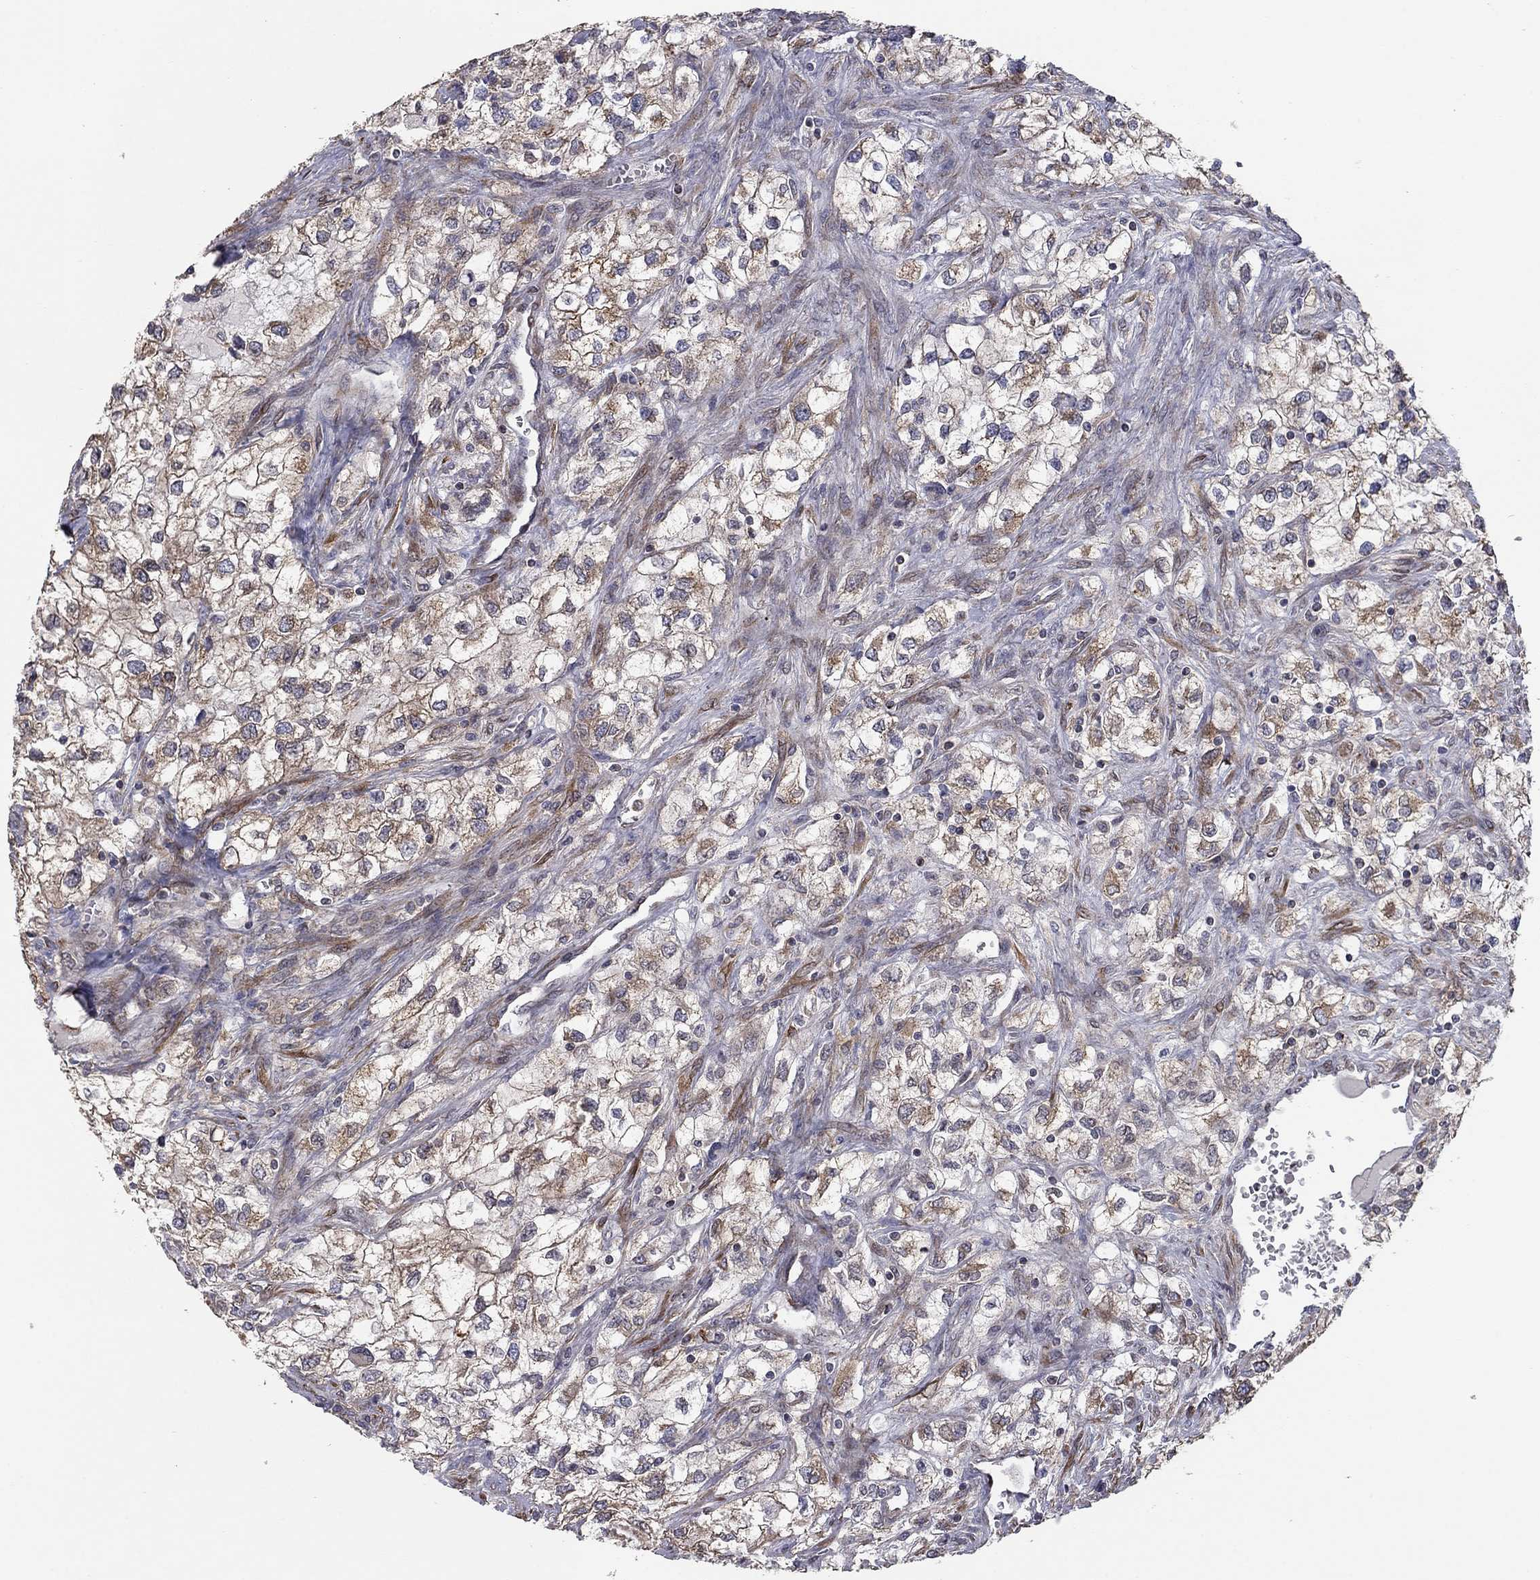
{"staining": {"intensity": "moderate", "quantity": "25%-75%", "location": "cytoplasmic/membranous"}, "tissue": "renal cancer", "cell_type": "Tumor cells", "image_type": "cancer", "snomed": [{"axis": "morphology", "description": "Adenocarcinoma, NOS"}, {"axis": "topography", "description": "Kidney"}], "caption": "The histopathology image reveals immunohistochemical staining of renal cancer (adenocarcinoma). There is moderate cytoplasmic/membranous positivity is appreciated in approximately 25%-75% of tumor cells. (Brightfield microscopy of DAB IHC at high magnification).", "gene": "YIF1A", "patient": {"sex": "male", "age": 59}}